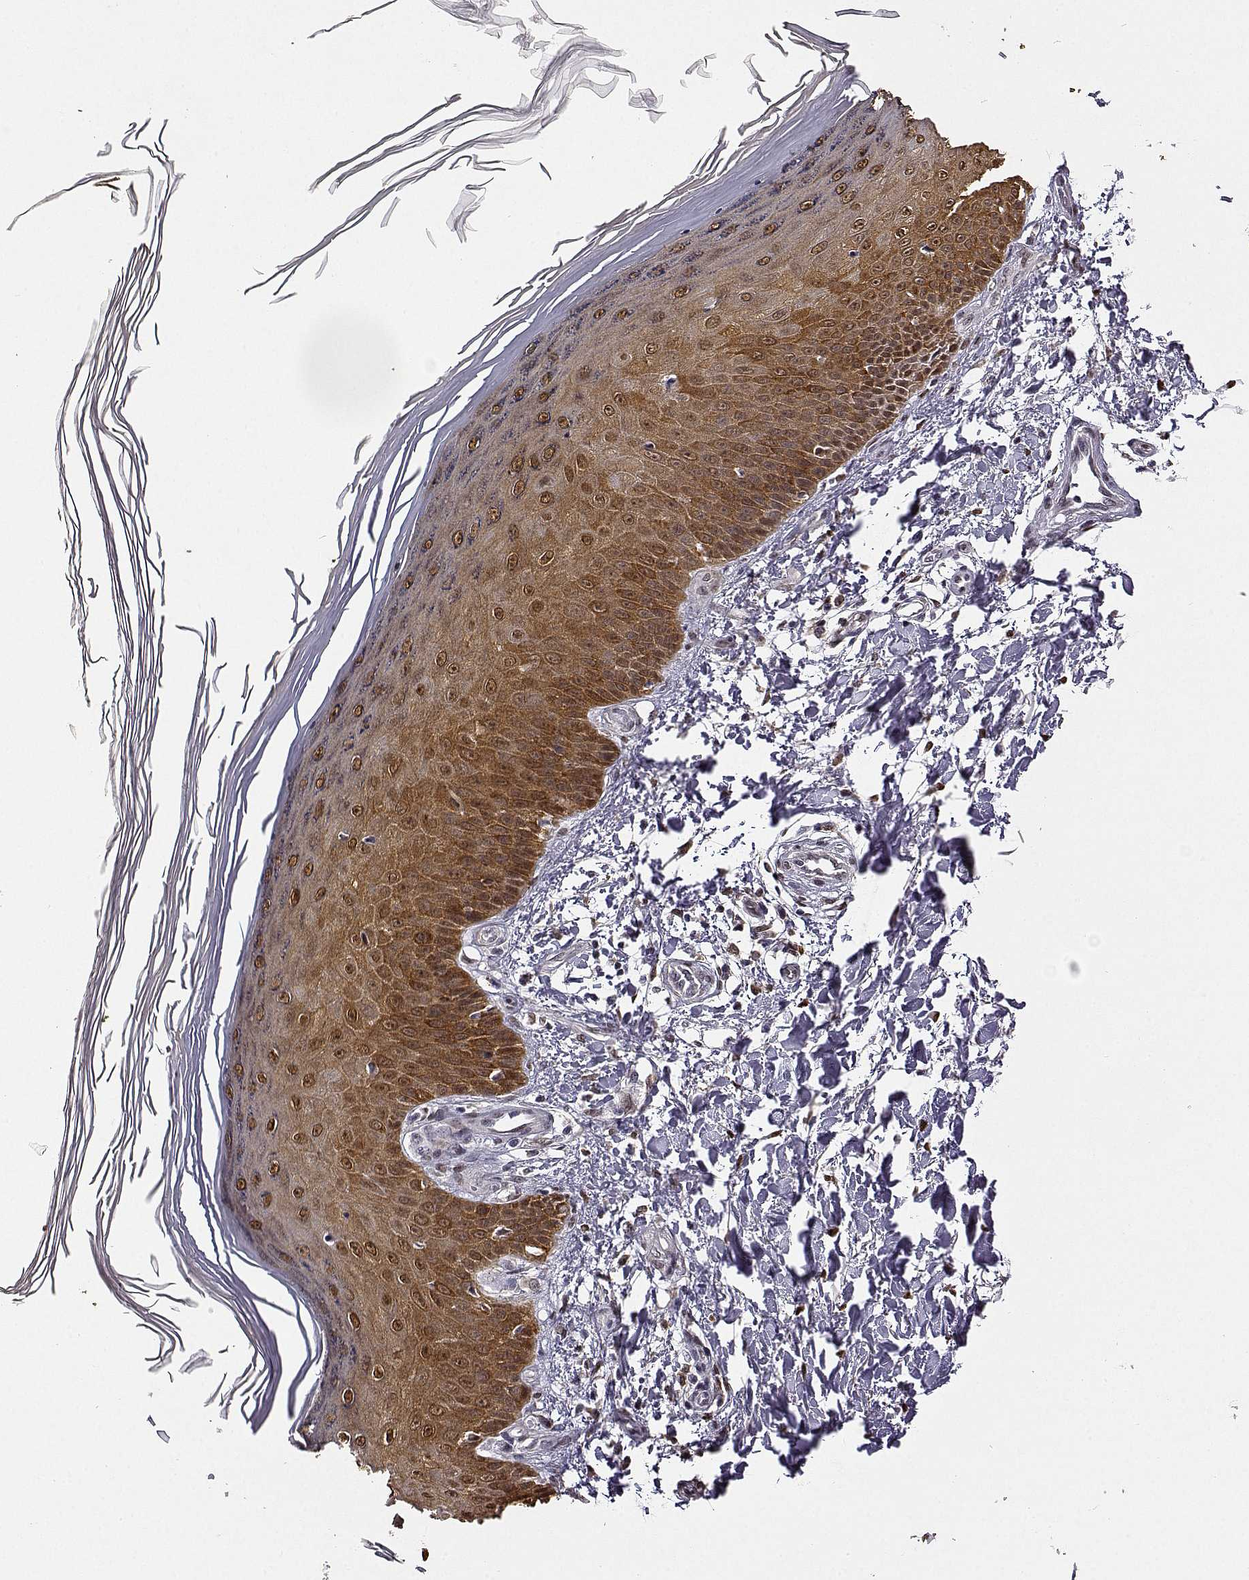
{"staining": {"intensity": "moderate", "quantity": ">75%", "location": "nuclear"}, "tissue": "skin", "cell_type": "Fibroblasts", "image_type": "normal", "snomed": [{"axis": "morphology", "description": "Normal tissue, NOS"}, {"axis": "topography", "description": "Skin"}], "caption": "Skin stained for a protein exhibits moderate nuclear positivity in fibroblasts.", "gene": "PHGDH", "patient": {"sex": "female", "age": 62}}